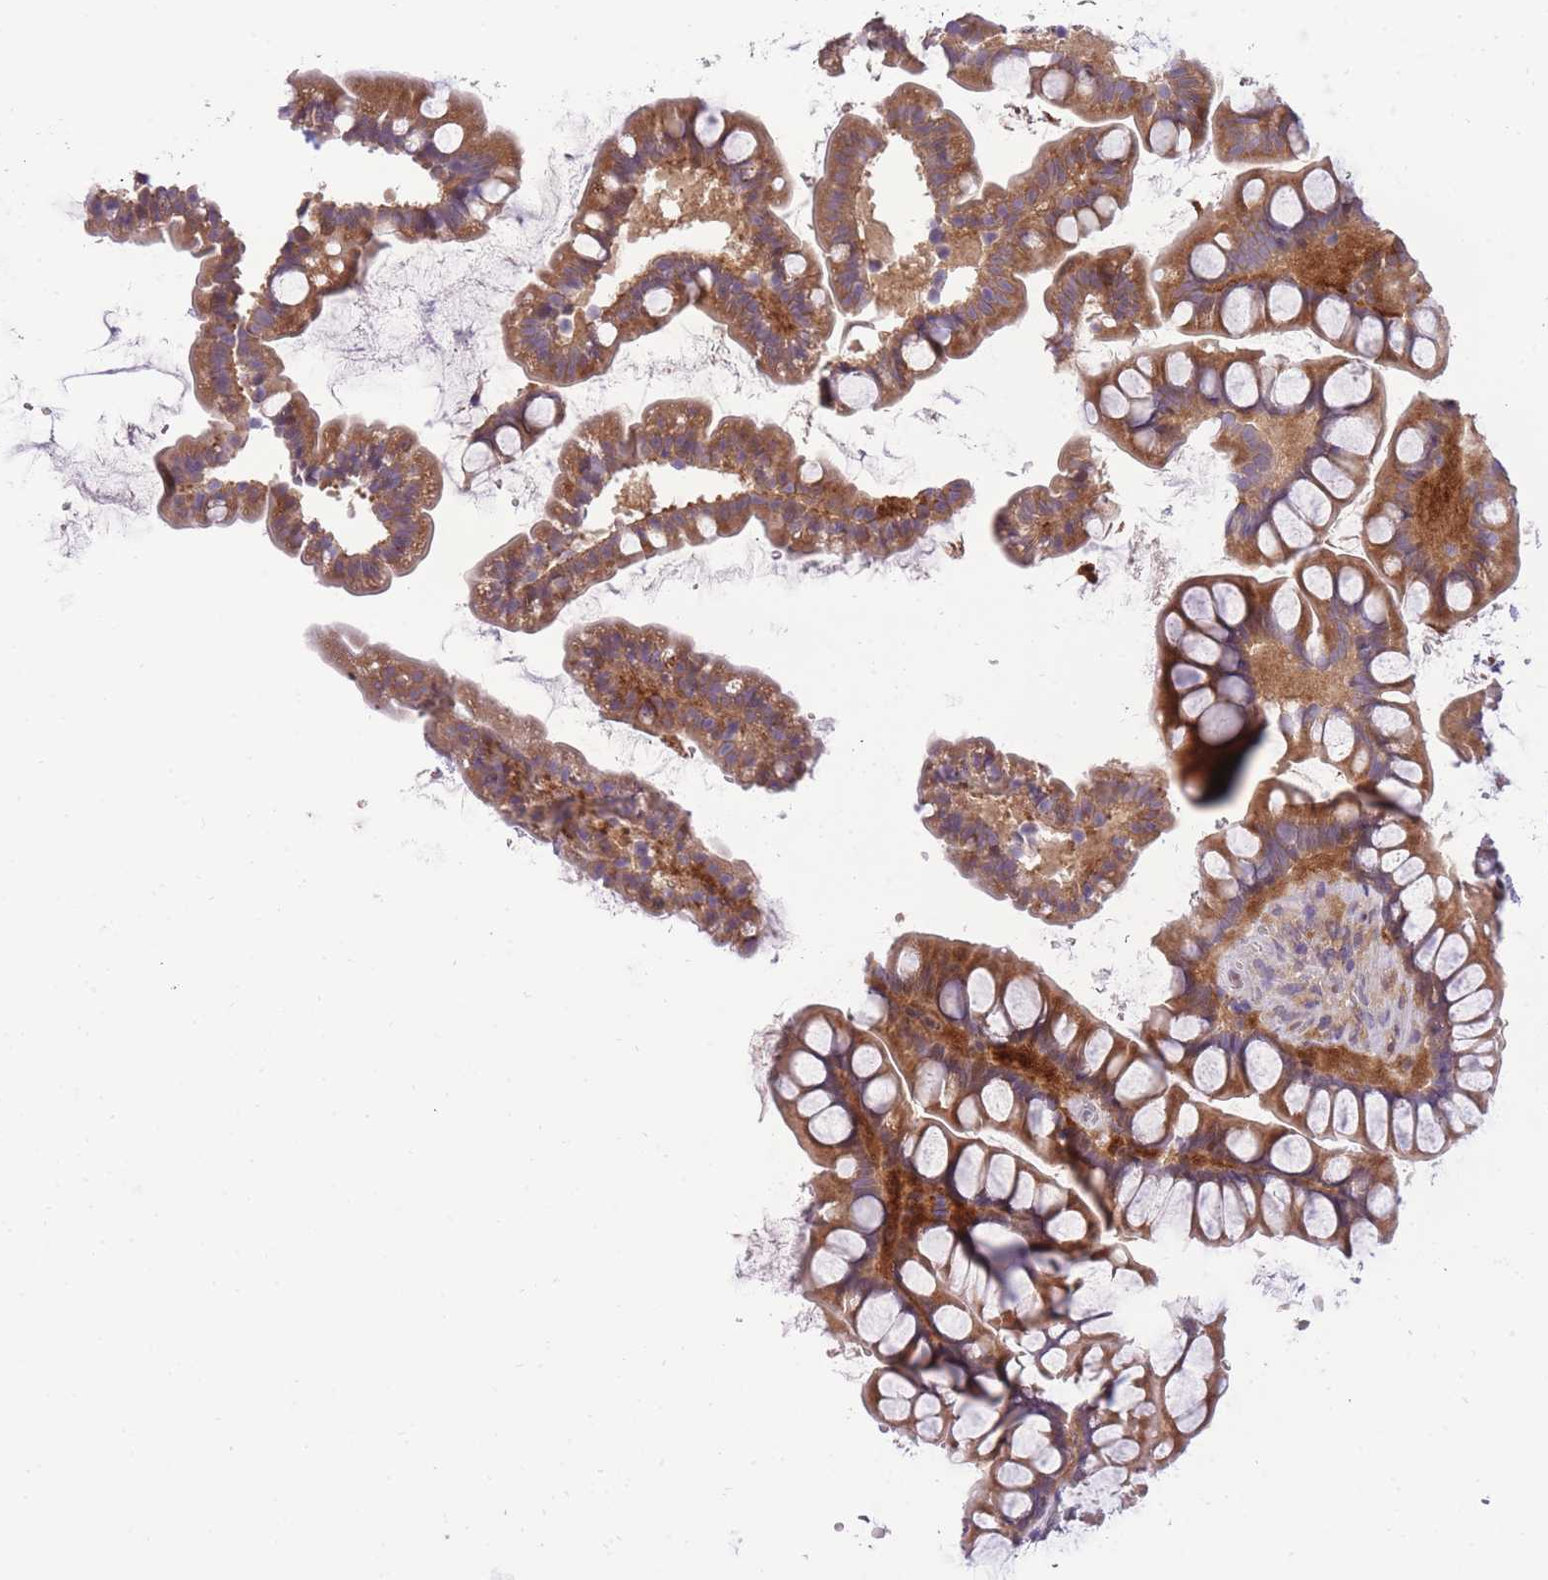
{"staining": {"intensity": "moderate", "quantity": ">75%", "location": "cytoplasmic/membranous"}, "tissue": "small intestine", "cell_type": "Glandular cells", "image_type": "normal", "snomed": [{"axis": "morphology", "description": "Normal tissue, NOS"}, {"axis": "topography", "description": "Small intestine"}], "caption": "Protein expression by immunohistochemistry (IHC) shows moderate cytoplasmic/membranous positivity in about >75% of glandular cells in unremarkable small intestine. Nuclei are stained in blue.", "gene": "CRYGN", "patient": {"sex": "male", "age": 70}}